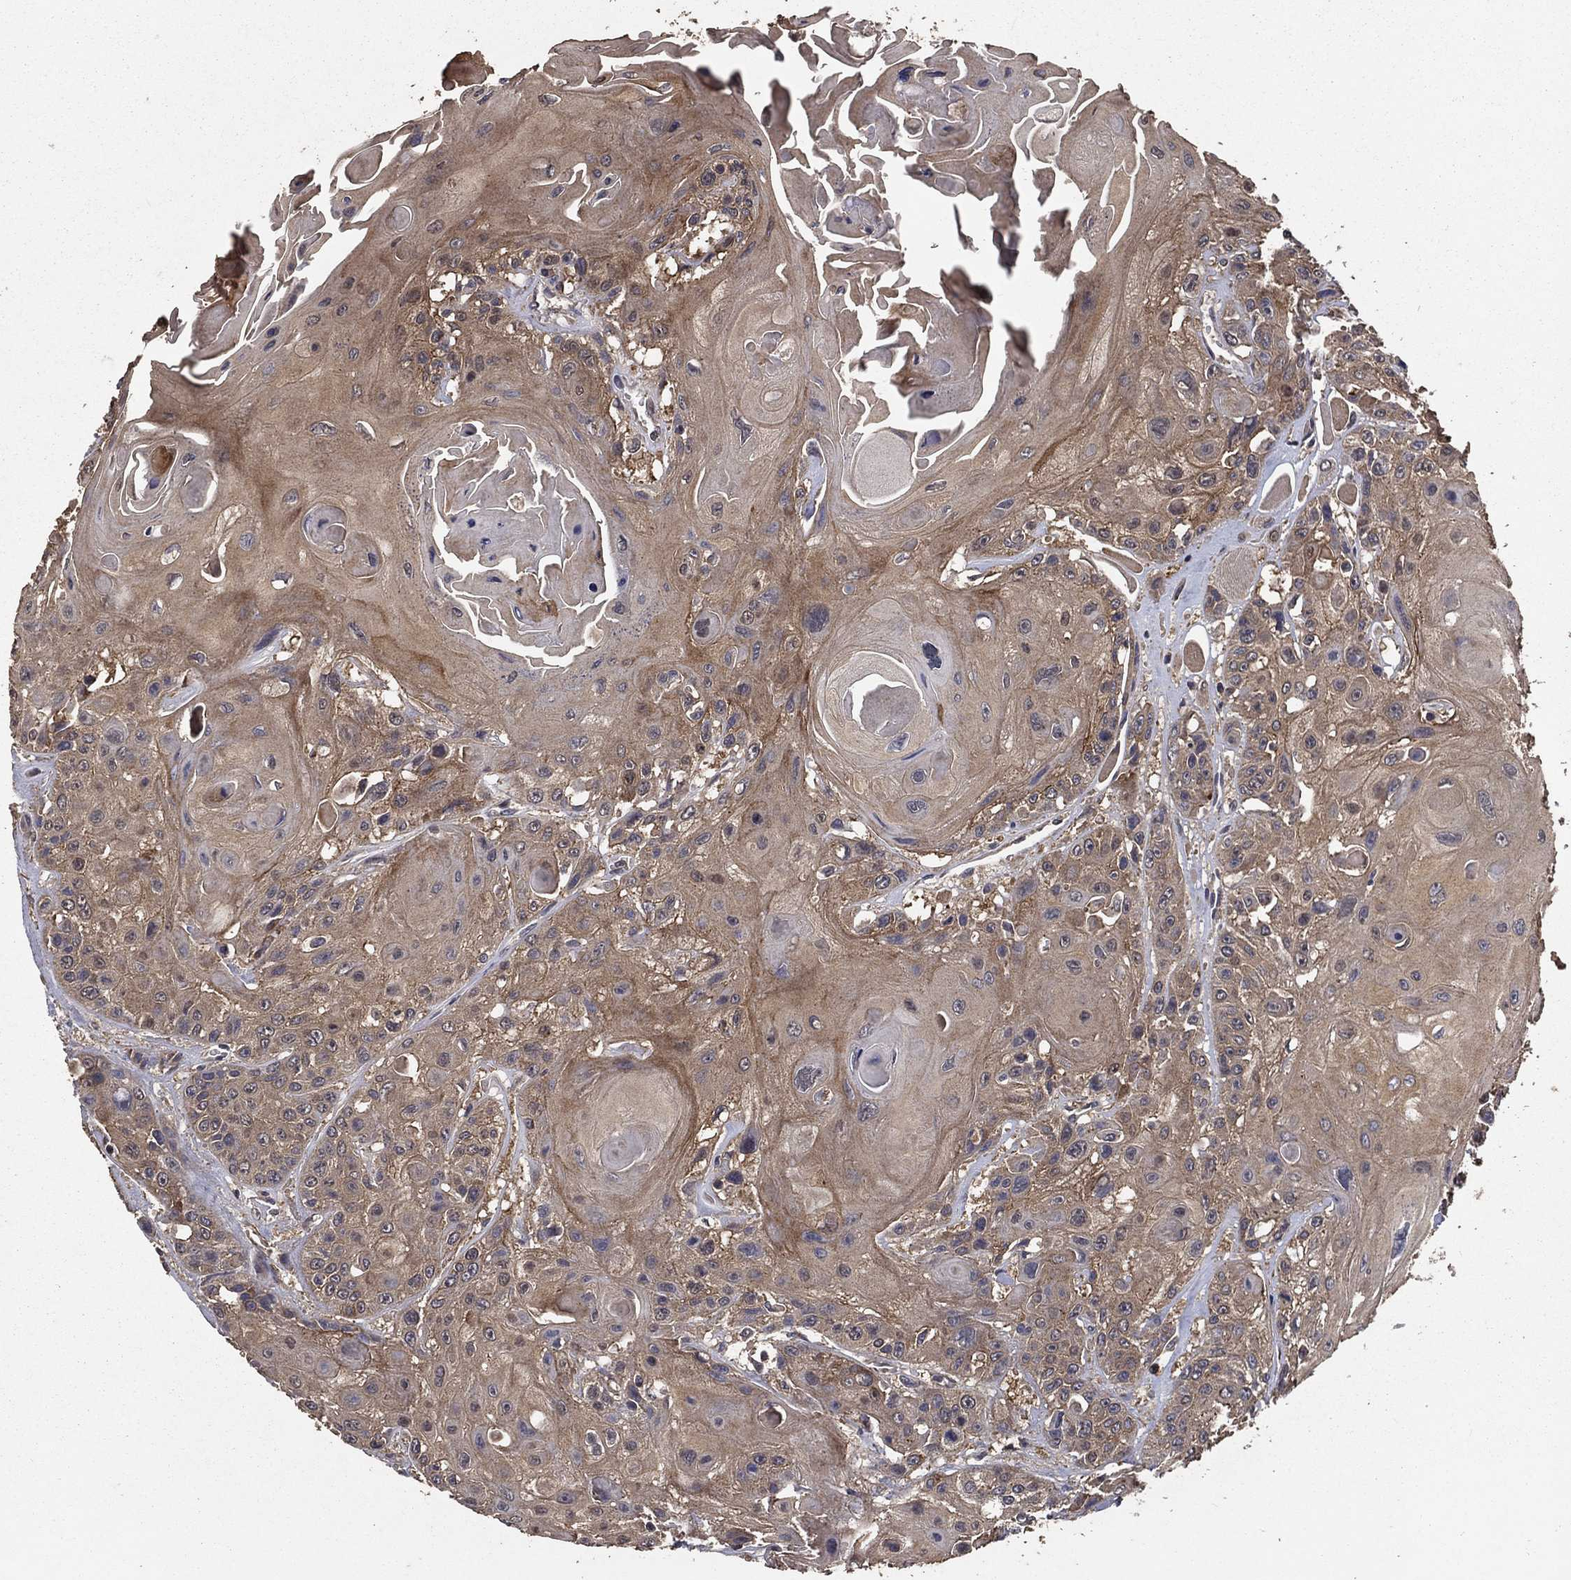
{"staining": {"intensity": "moderate", "quantity": ">75%", "location": "cytoplasmic/membranous"}, "tissue": "head and neck cancer", "cell_type": "Tumor cells", "image_type": "cancer", "snomed": [{"axis": "morphology", "description": "Squamous cell carcinoma, NOS"}, {"axis": "topography", "description": "Head-Neck"}], "caption": "There is medium levels of moderate cytoplasmic/membranous expression in tumor cells of squamous cell carcinoma (head and neck), as demonstrated by immunohistochemical staining (brown color).", "gene": "PCNT", "patient": {"sex": "female", "age": 59}}